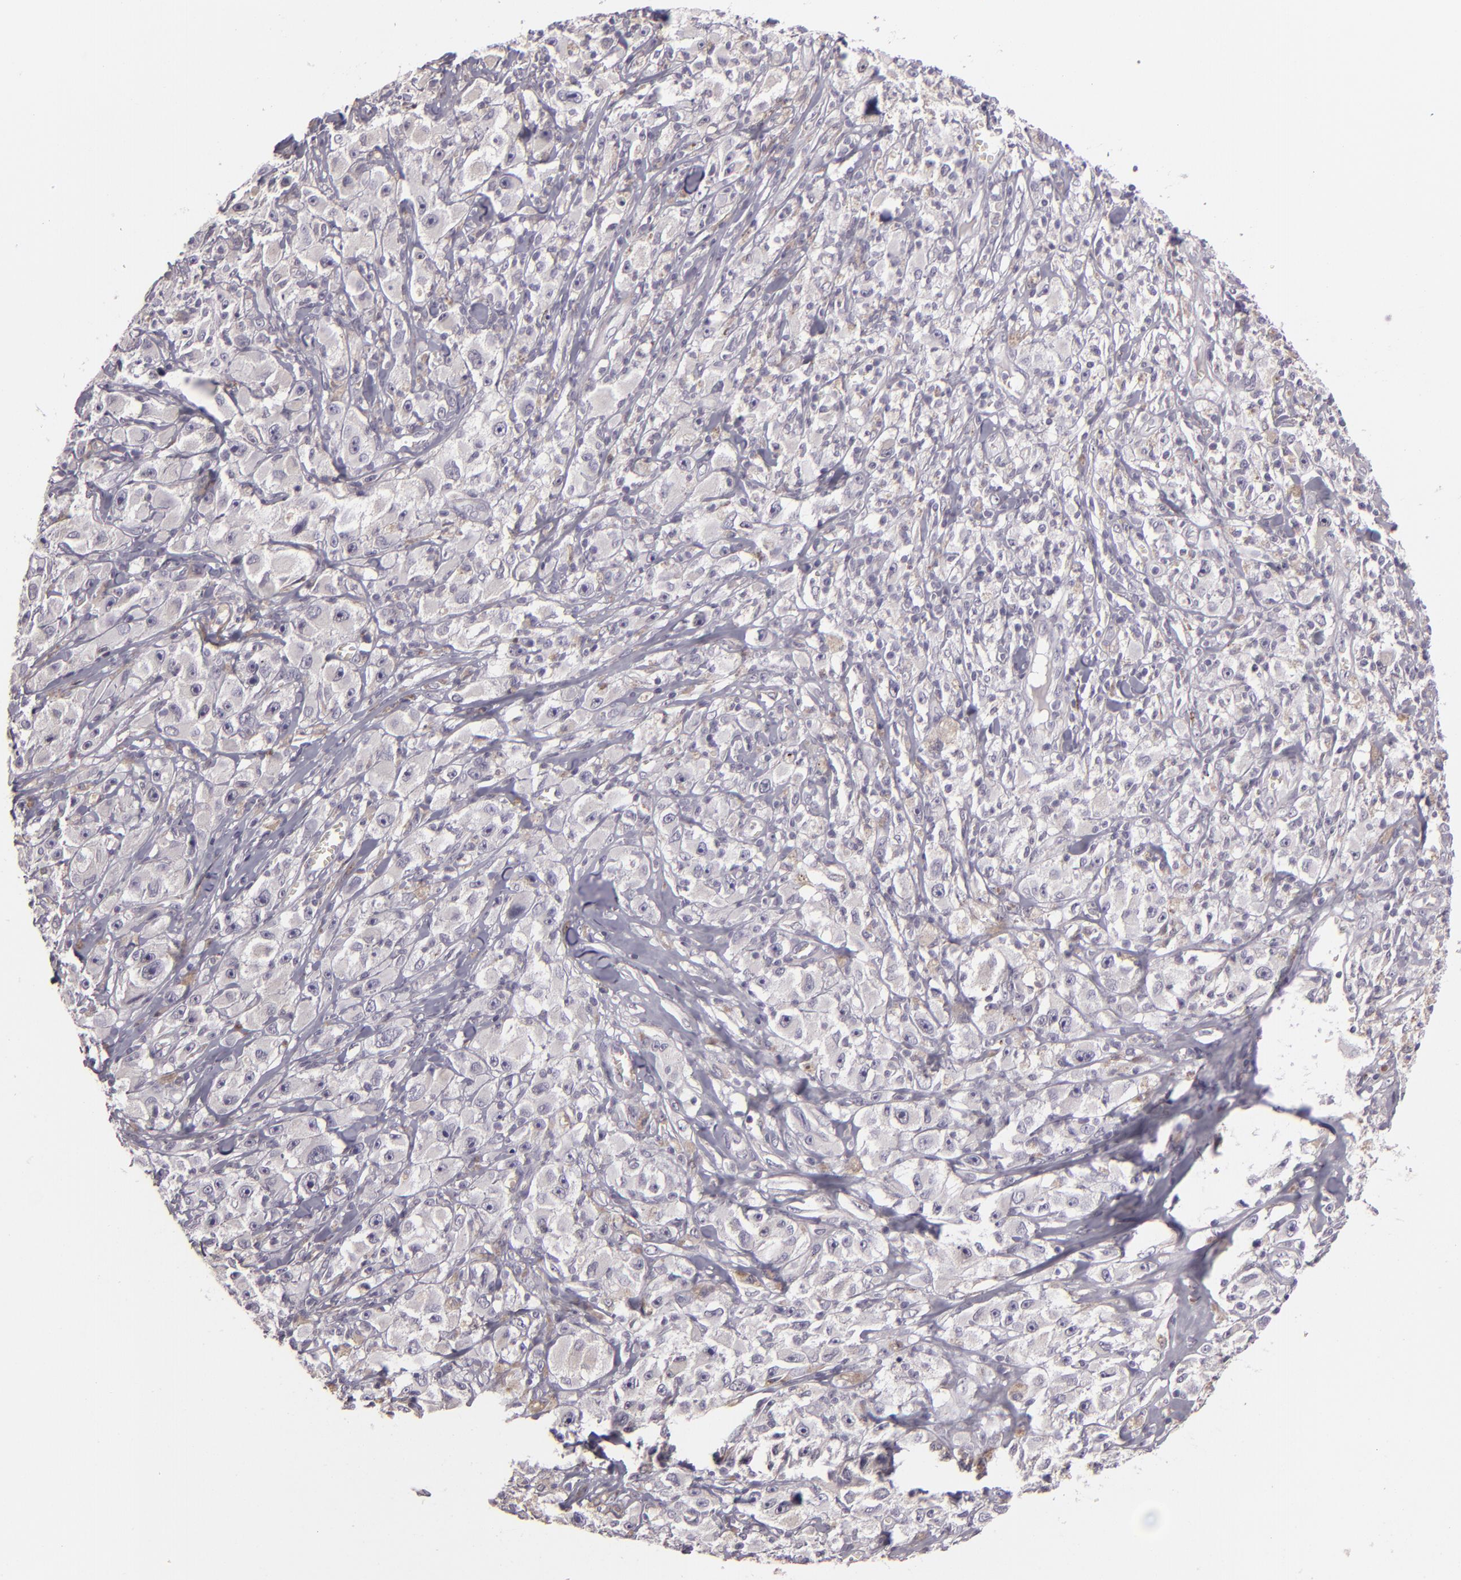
{"staining": {"intensity": "weak", "quantity": "<25%", "location": "cytoplasmic/membranous"}, "tissue": "melanoma", "cell_type": "Tumor cells", "image_type": "cancer", "snomed": [{"axis": "morphology", "description": "Malignant melanoma, NOS"}, {"axis": "topography", "description": "Skin"}], "caption": "An immunohistochemistry (IHC) micrograph of melanoma is shown. There is no staining in tumor cells of melanoma.", "gene": "EGFL6", "patient": {"sex": "male", "age": 56}}